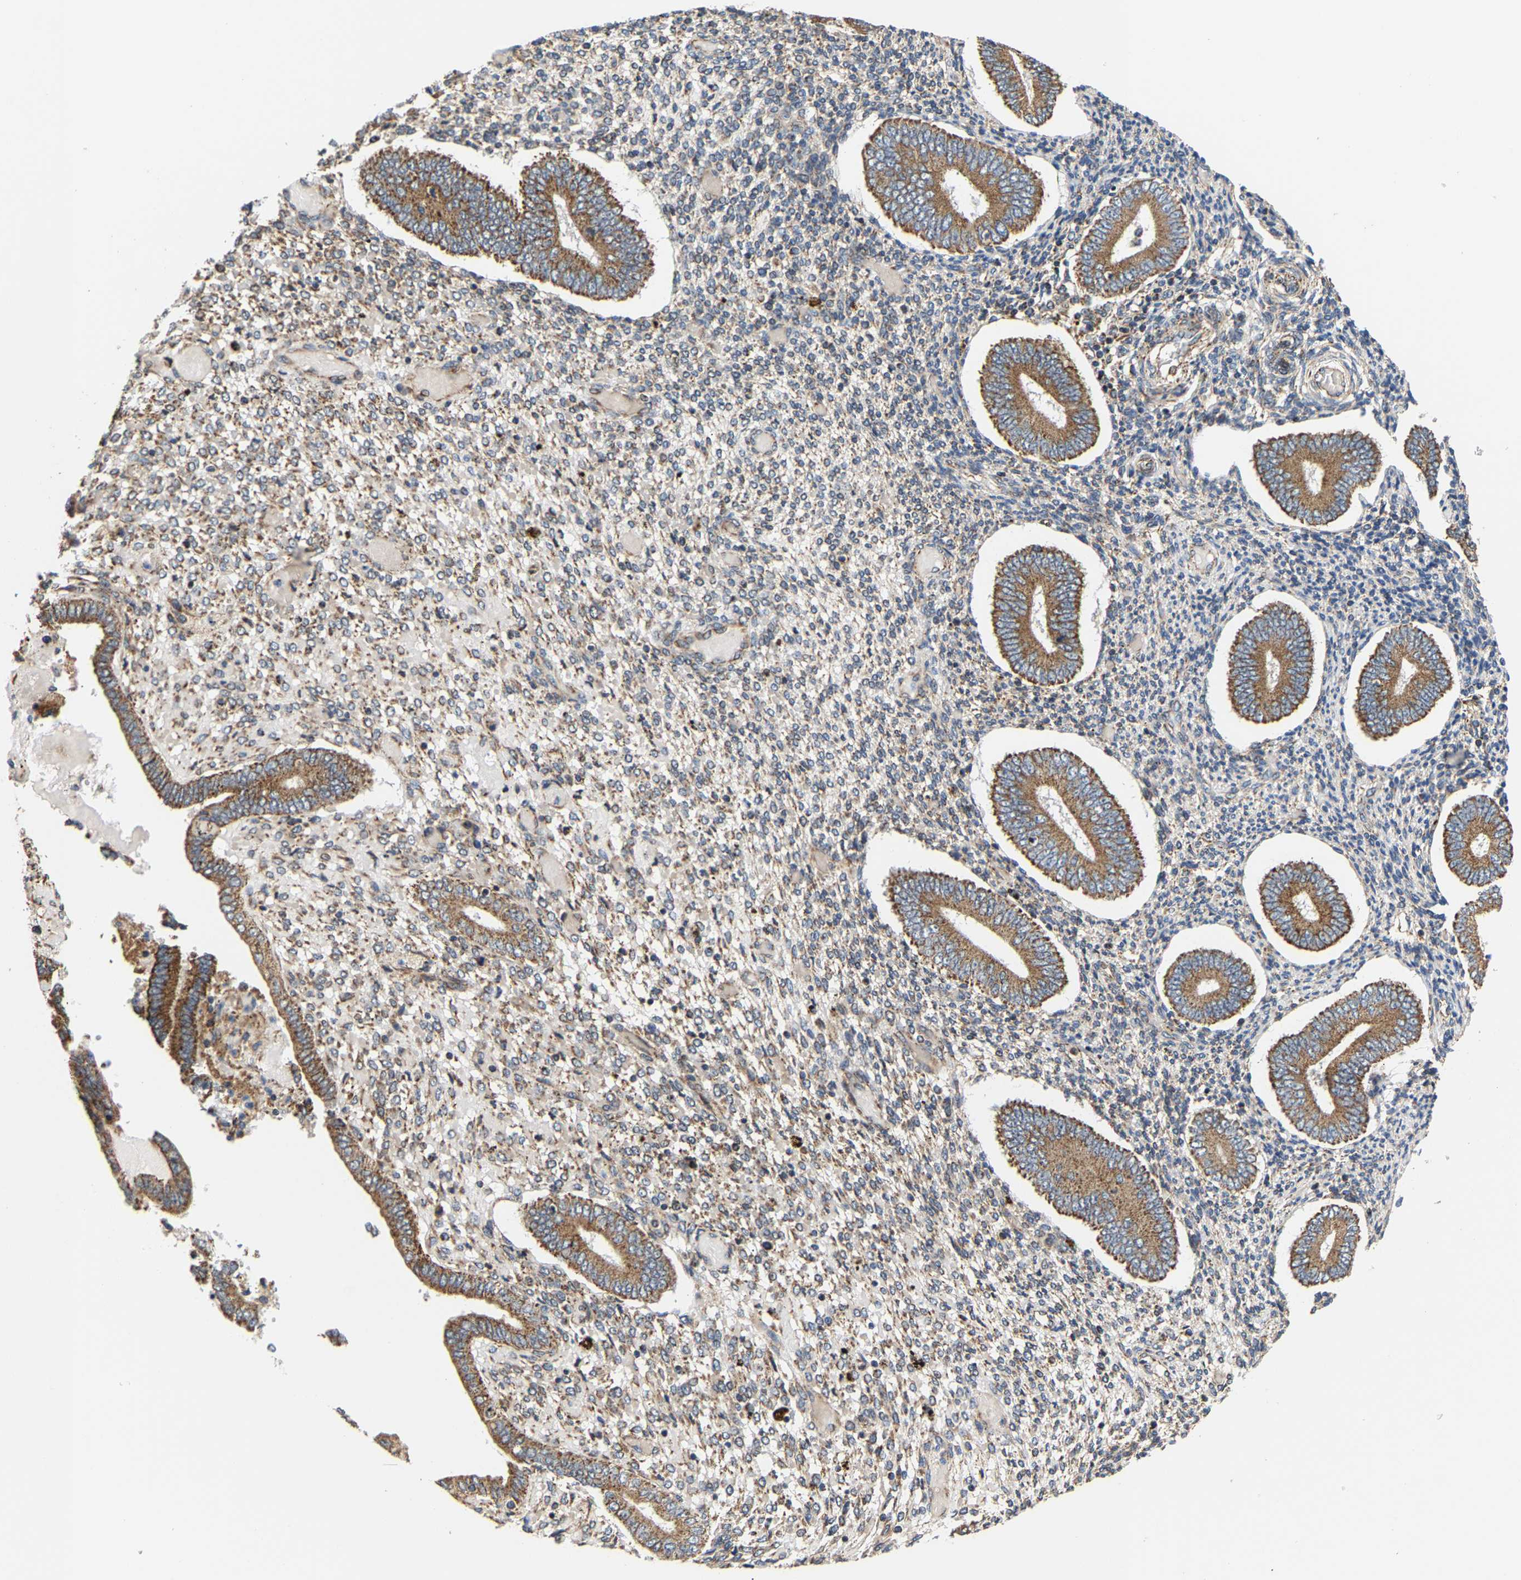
{"staining": {"intensity": "weak", "quantity": ">75%", "location": "cytoplasmic/membranous"}, "tissue": "endometrium", "cell_type": "Cells in endometrial stroma", "image_type": "normal", "snomed": [{"axis": "morphology", "description": "Normal tissue, NOS"}, {"axis": "topography", "description": "Endometrium"}], "caption": "Immunohistochemistry (IHC) of normal human endometrium displays low levels of weak cytoplasmic/membranous staining in about >75% of cells in endometrial stroma.", "gene": "TMEM168", "patient": {"sex": "female", "age": 42}}